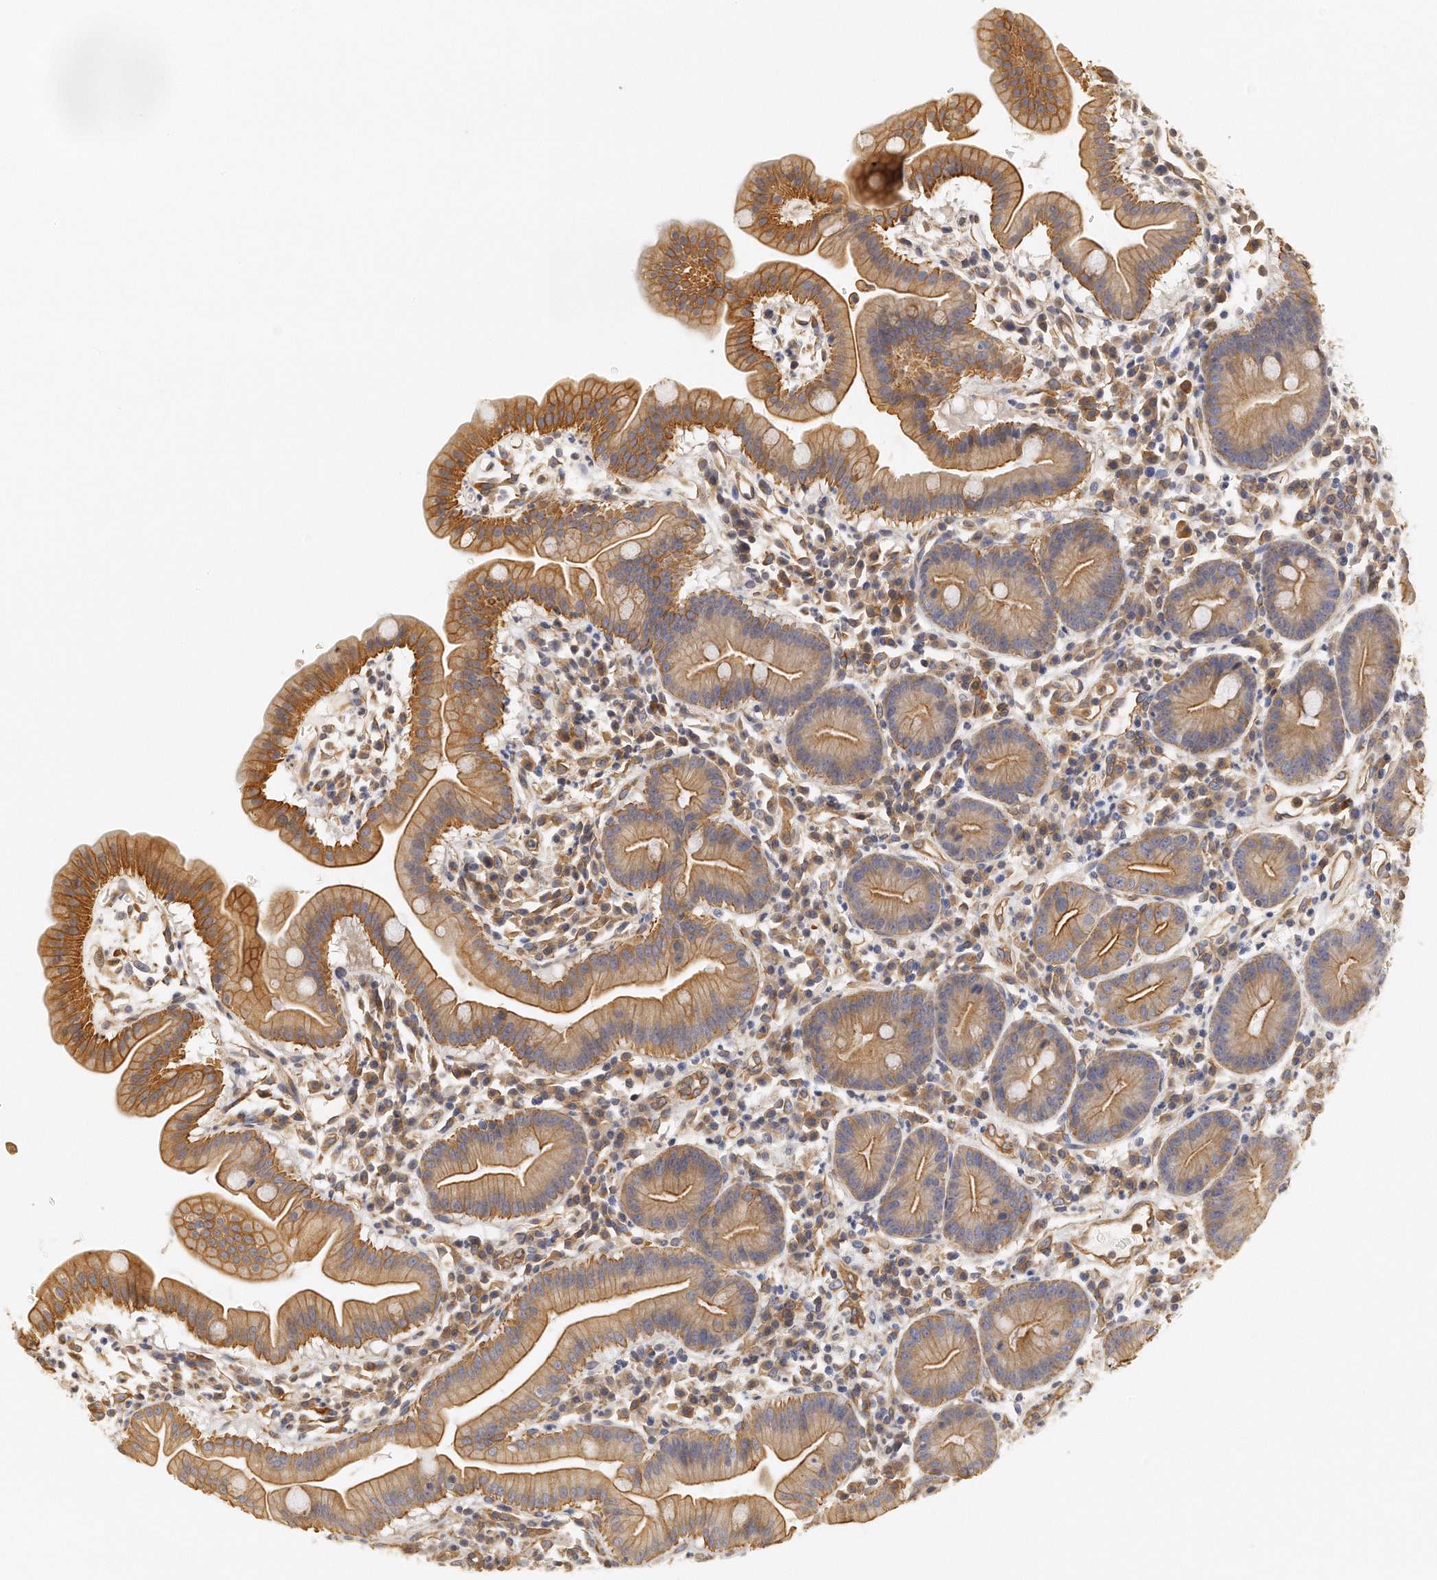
{"staining": {"intensity": "moderate", "quantity": ">75%", "location": "cytoplasmic/membranous"}, "tissue": "duodenum", "cell_type": "Glandular cells", "image_type": "normal", "snomed": [{"axis": "morphology", "description": "Normal tissue, NOS"}, {"axis": "topography", "description": "Duodenum"}], "caption": "Approximately >75% of glandular cells in benign human duodenum reveal moderate cytoplasmic/membranous protein expression as visualized by brown immunohistochemical staining.", "gene": "CHST7", "patient": {"sex": "male", "age": 50}}